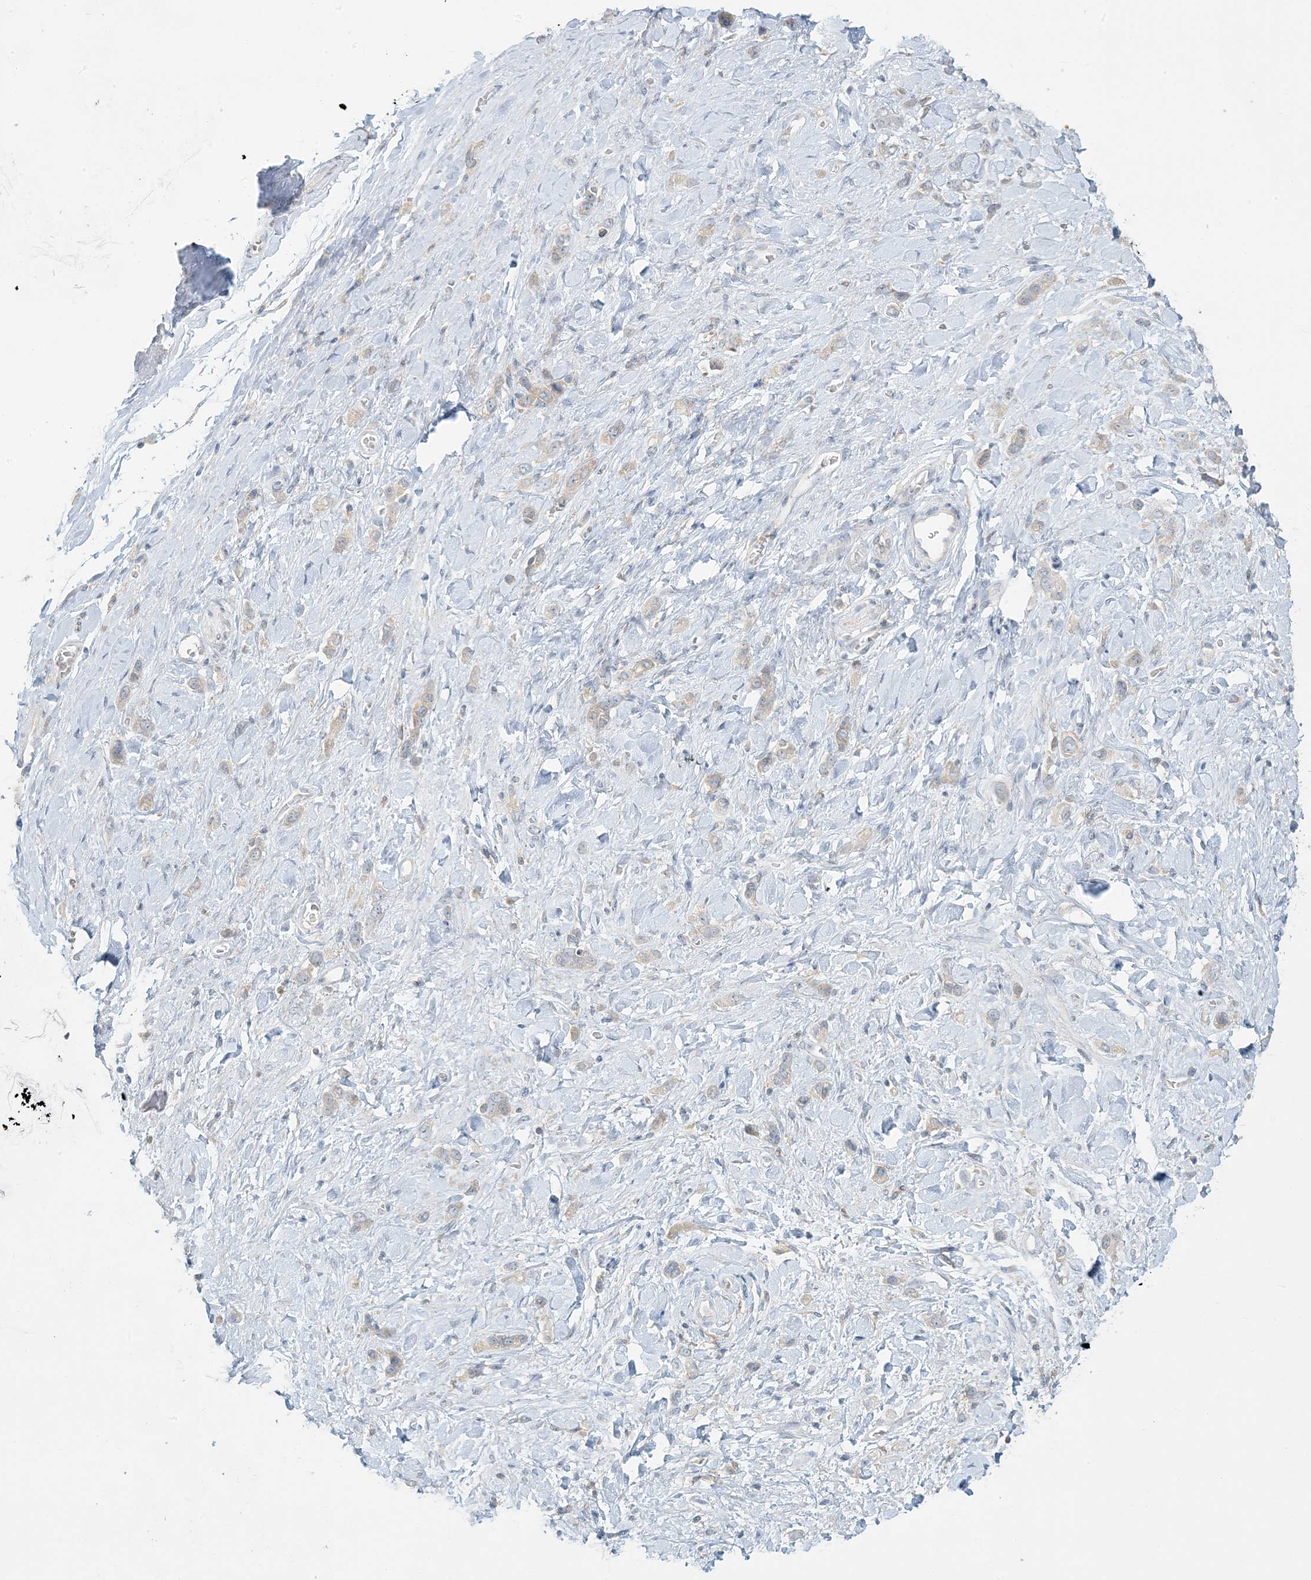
{"staining": {"intensity": "weak", "quantity": "25%-75%", "location": "cytoplasmic/membranous"}, "tissue": "stomach cancer", "cell_type": "Tumor cells", "image_type": "cancer", "snomed": [{"axis": "morphology", "description": "Adenocarcinoma, NOS"}, {"axis": "topography", "description": "Stomach"}], "caption": "About 25%-75% of tumor cells in stomach adenocarcinoma reveal weak cytoplasmic/membranous protein expression as visualized by brown immunohistochemical staining.", "gene": "EEFSEC", "patient": {"sex": "female", "age": 65}}